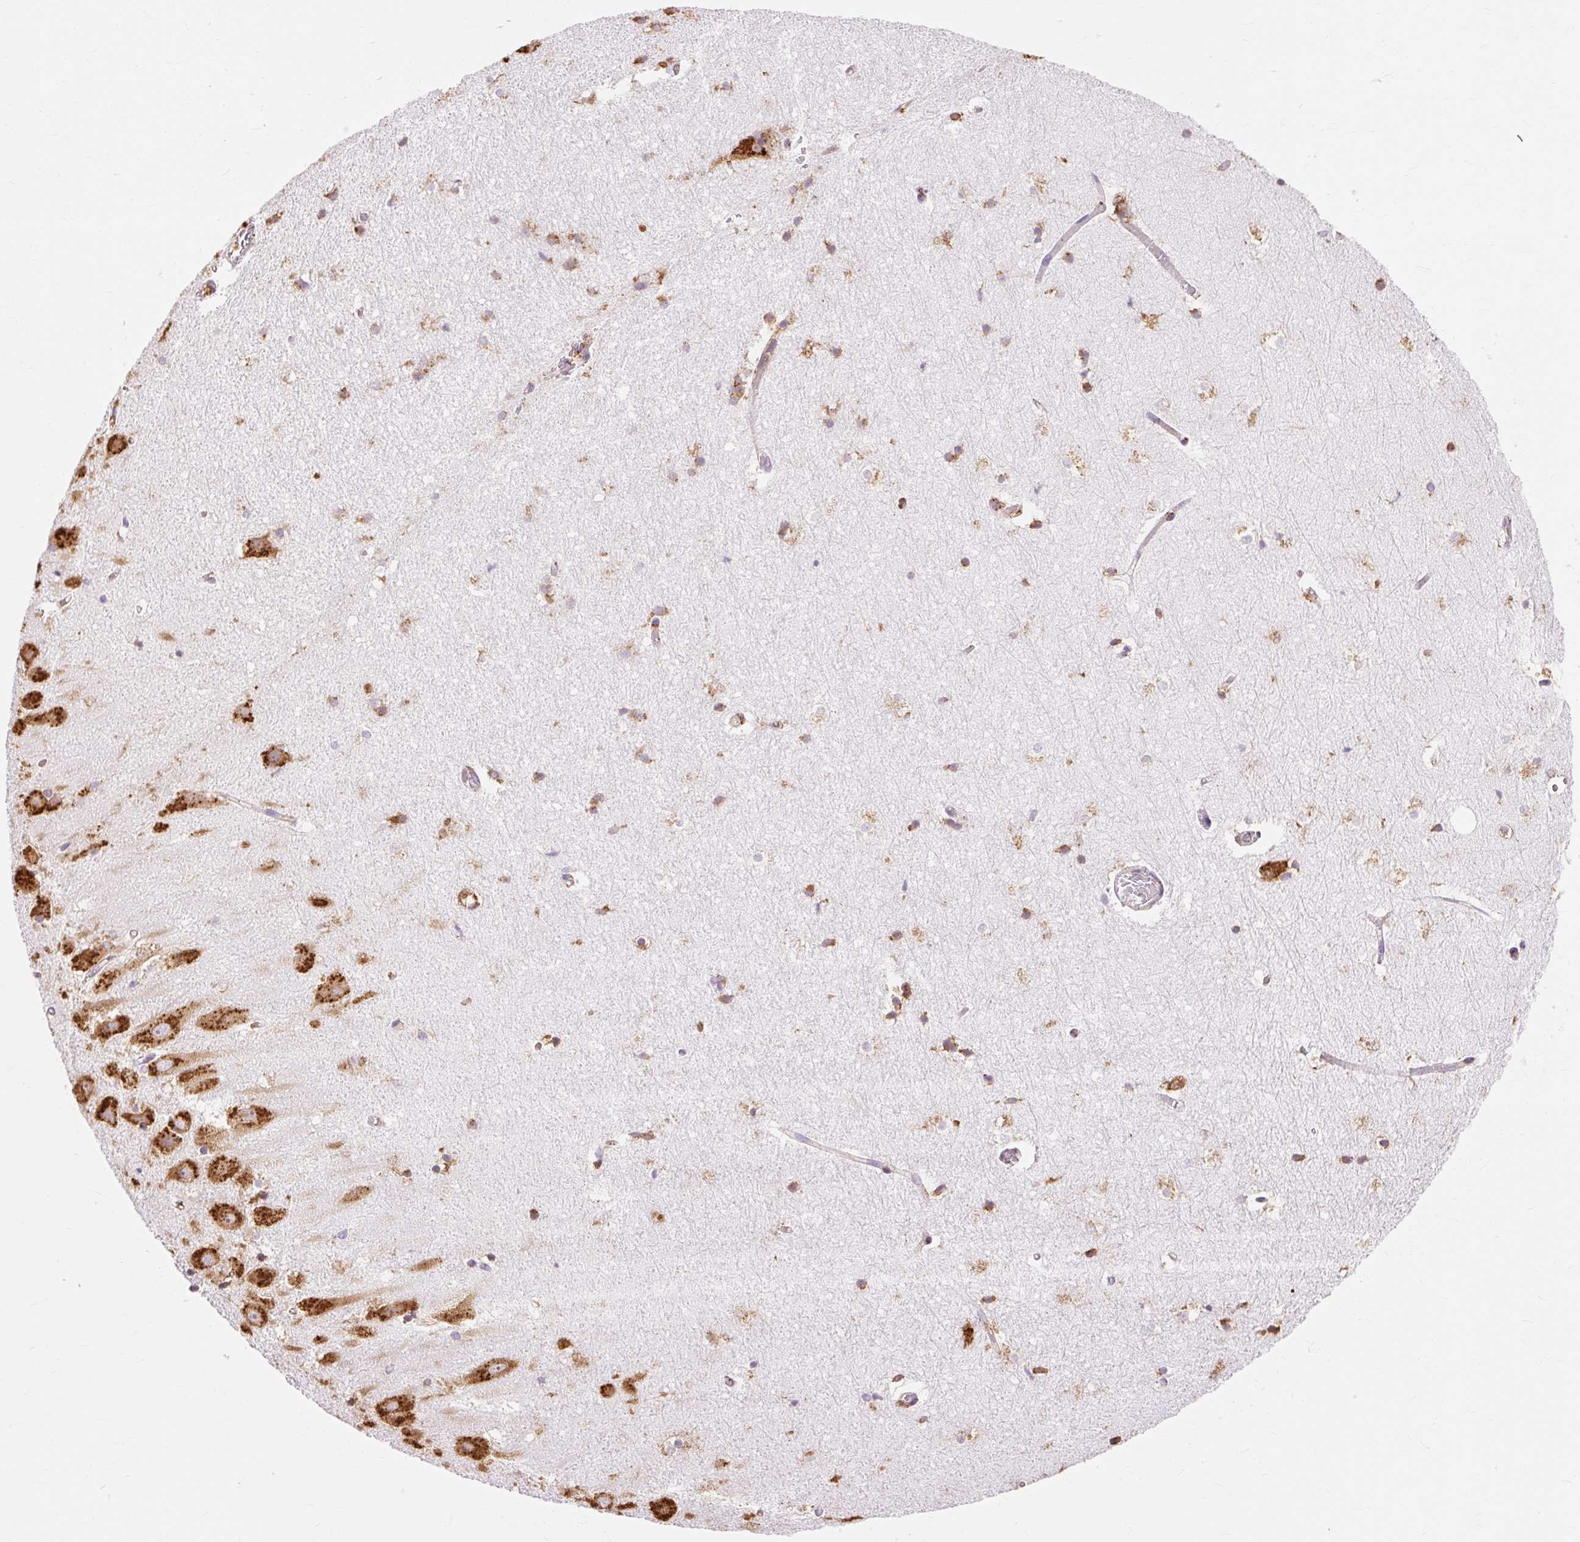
{"staining": {"intensity": "moderate", "quantity": "25%-75%", "location": "cytoplasmic/membranous"}, "tissue": "hippocampus", "cell_type": "Glial cells", "image_type": "normal", "snomed": [{"axis": "morphology", "description": "Normal tissue, NOS"}, {"axis": "topography", "description": "Hippocampus"}], "caption": "Immunohistochemistry of benign hippocampus reveals medium levels of moderate cytoplasmic/membranous expression in approximately 25%-75% of glial cells.", "gene": "ENSG00000260836", "patient": {"sex": "female", "age": 52}}